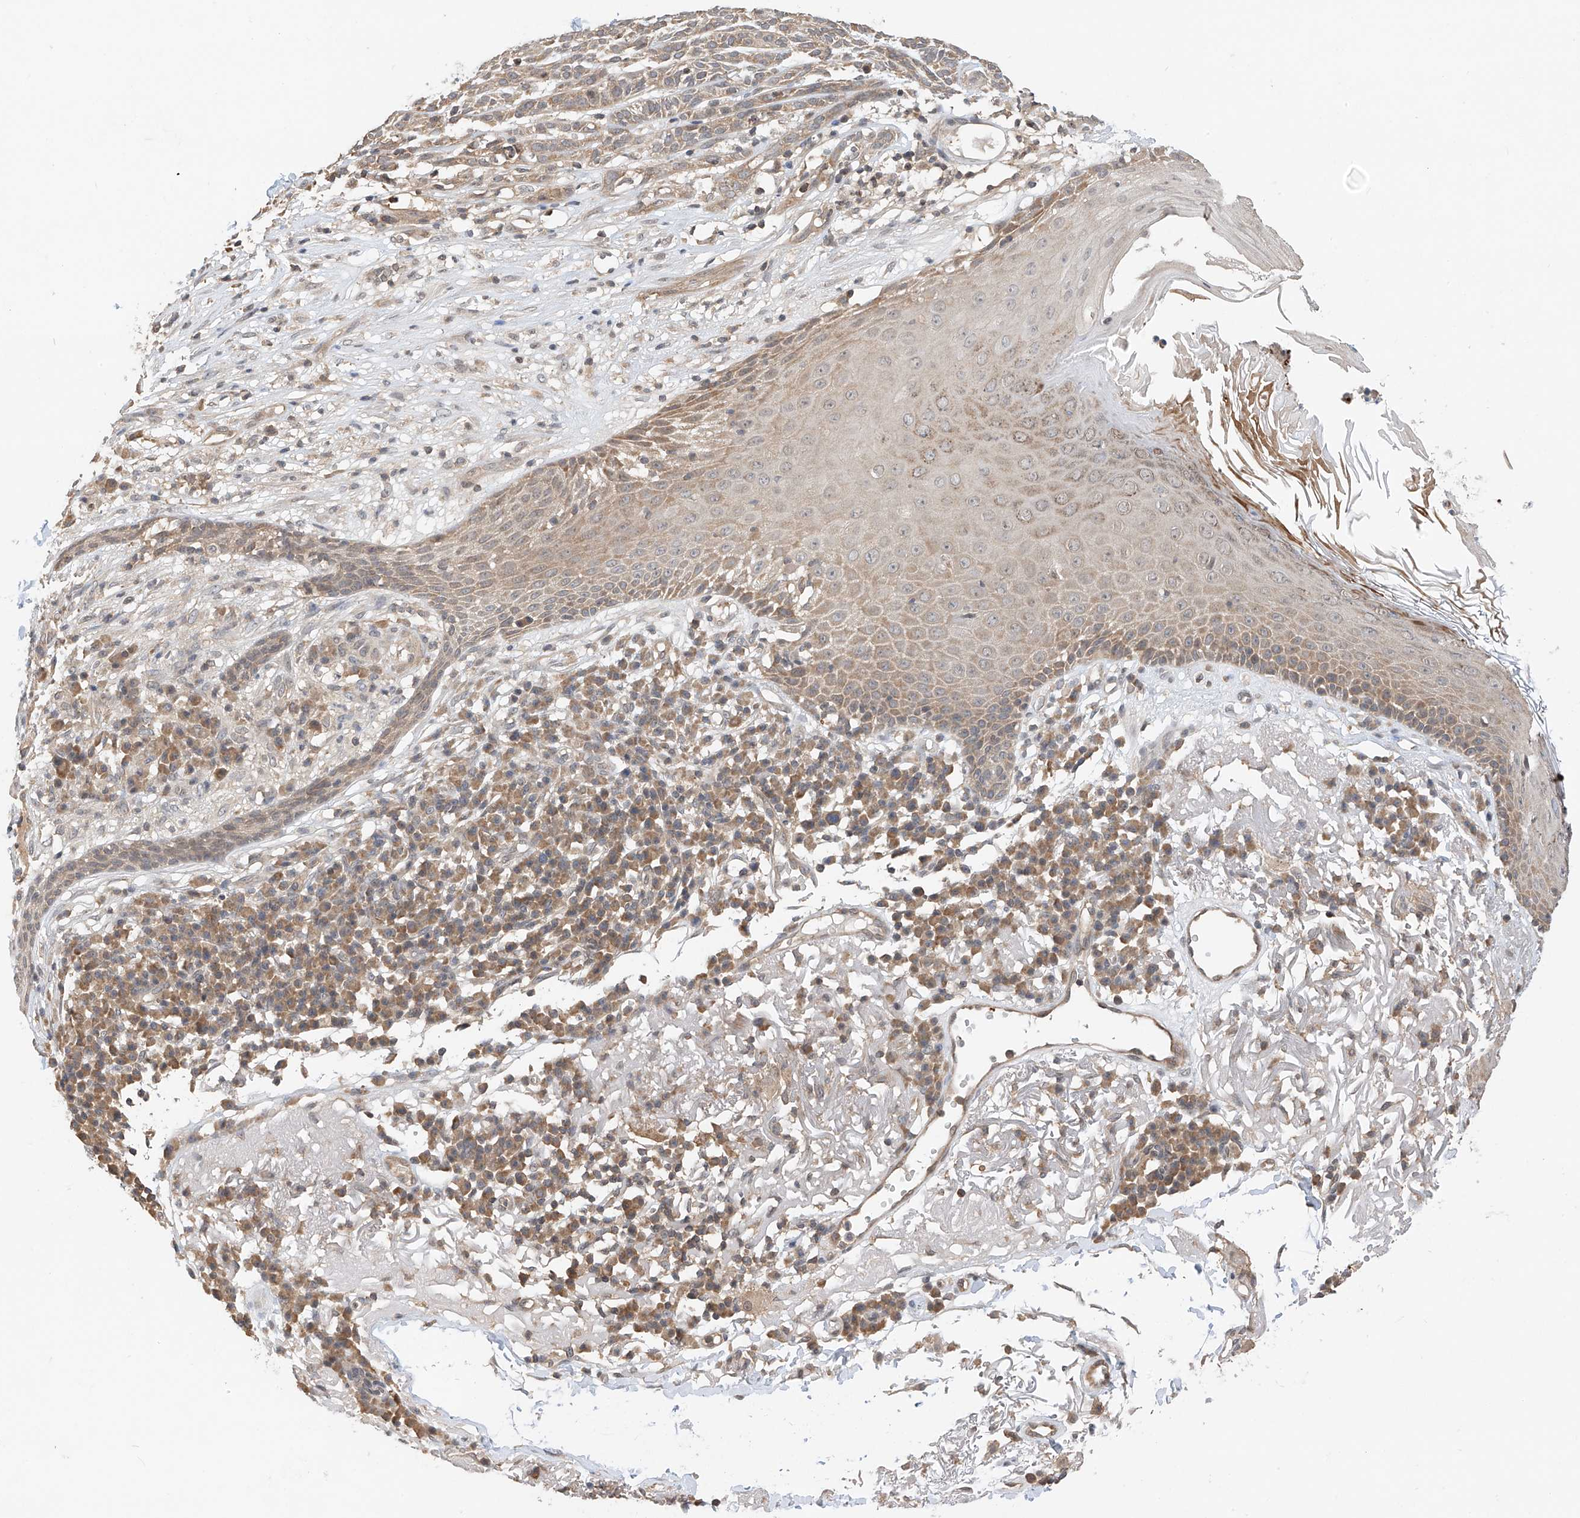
{"staining": {"intensity": "moderate", "quantity": ">75%", "location": "cytoplasmic/membranous"}, "tissue": "skin cancer", "cell_type": "Tumor cells", "image_type": "cancer", "snomed": [{"axis": "morphology", "description": "Squamous cell carcinoma, NOS"}, {"axis": "topography", "description": "Skin"}], "caption": "Moderate cytoplasmic/membranous protein expression is identified in about >75% of tumor cells in squamous cell carcinoma (skin).", "gene": "PPA2", "patient": {"sex": "female", "age": 90}}